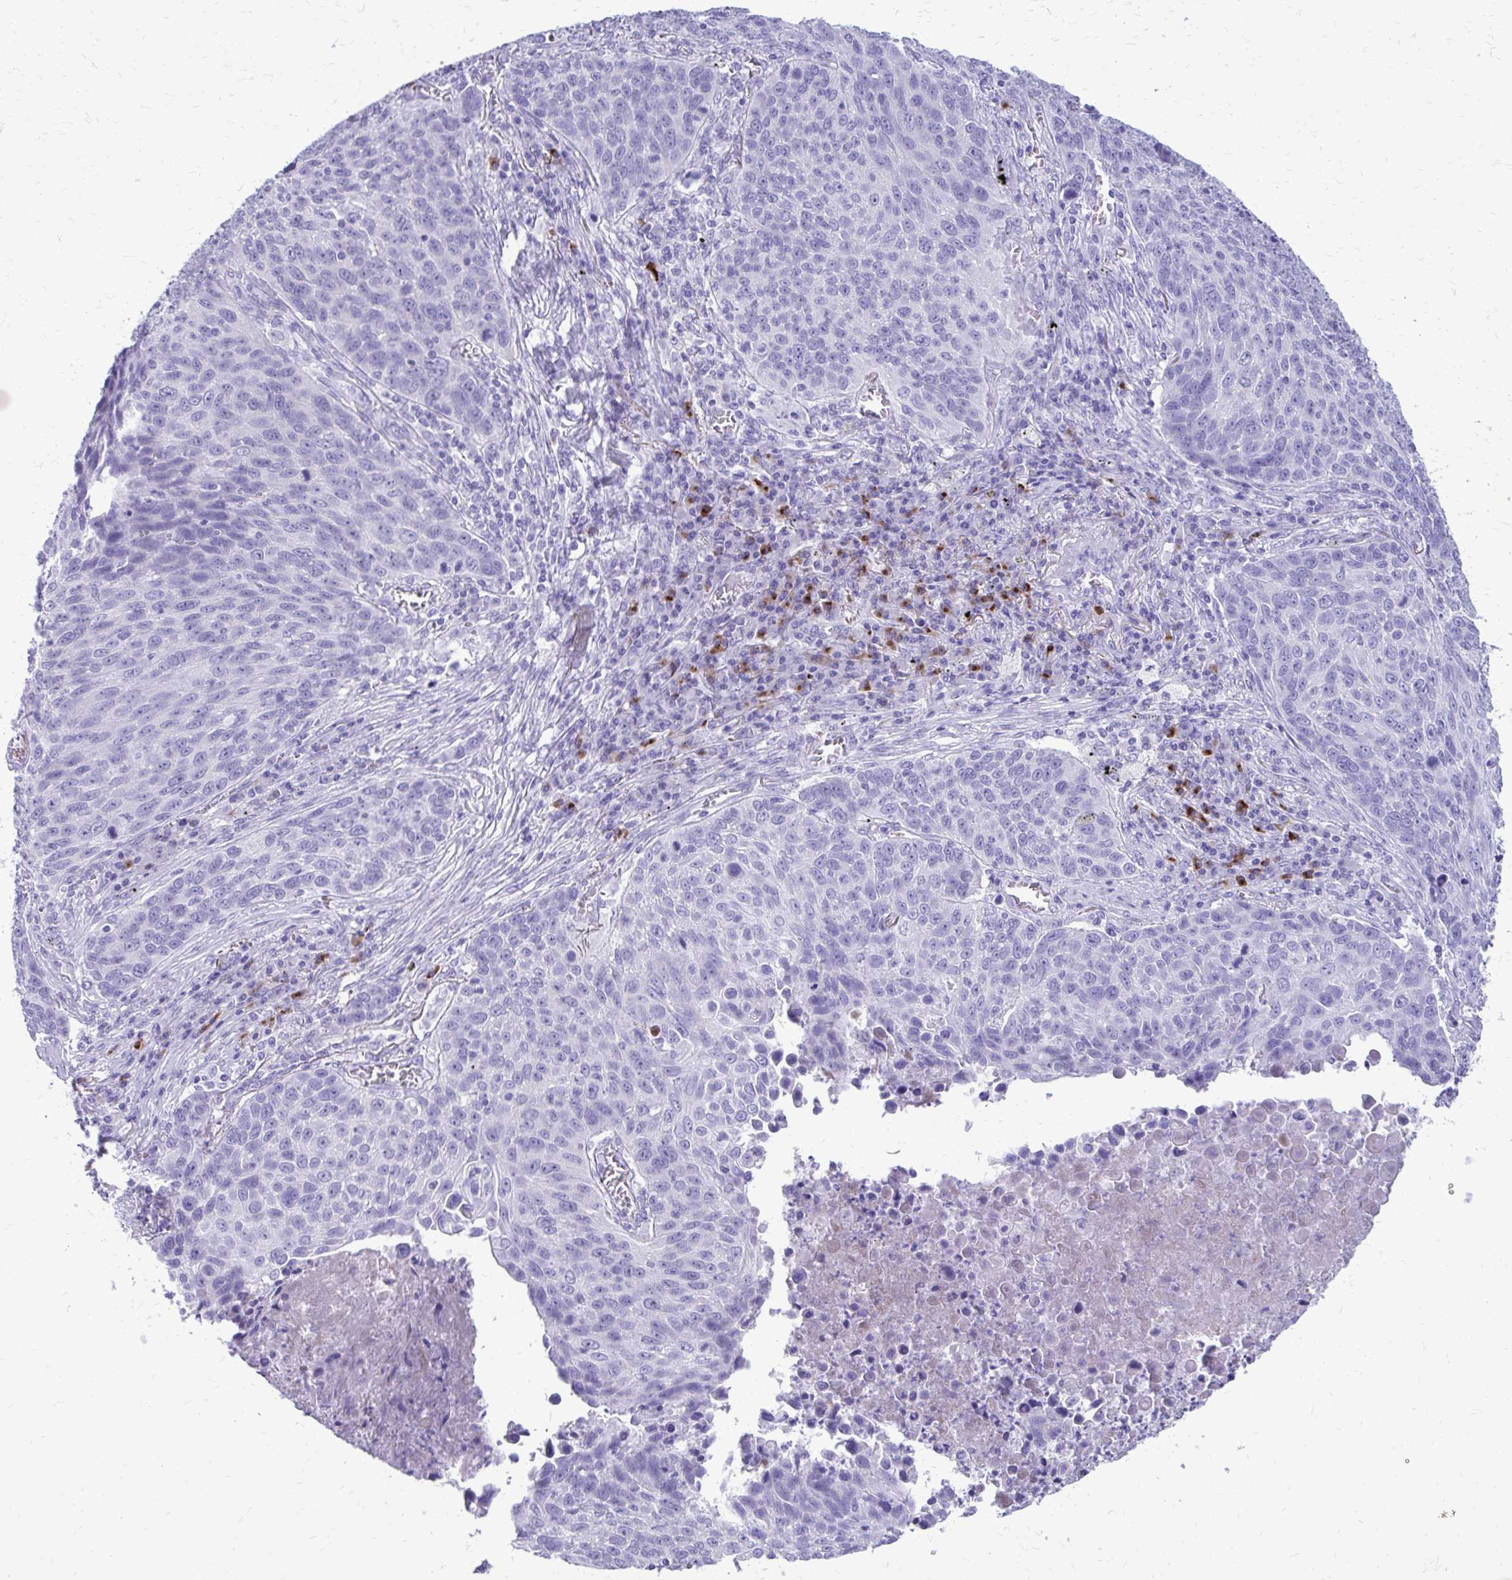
{"staining": {"intensity": "negative", "quantity": "none", "location": "none"}, "tissue": "lung cancer", "cell_type": "Tumor cells", "image_type": "cancer", "snomed": [{"axis": "morphology", "description": "Squamous cell carcinoma, NOS"}, {"axis": "topography", "description": "Lung"}], "caption": "DAB (3,3'-diaminobenzidine) immunohistochemical staining of human lung cancer exhibits no significant expression in tumor cells.", "gene": "SATL1", "patient": {"sex": "male", "age": 78}}